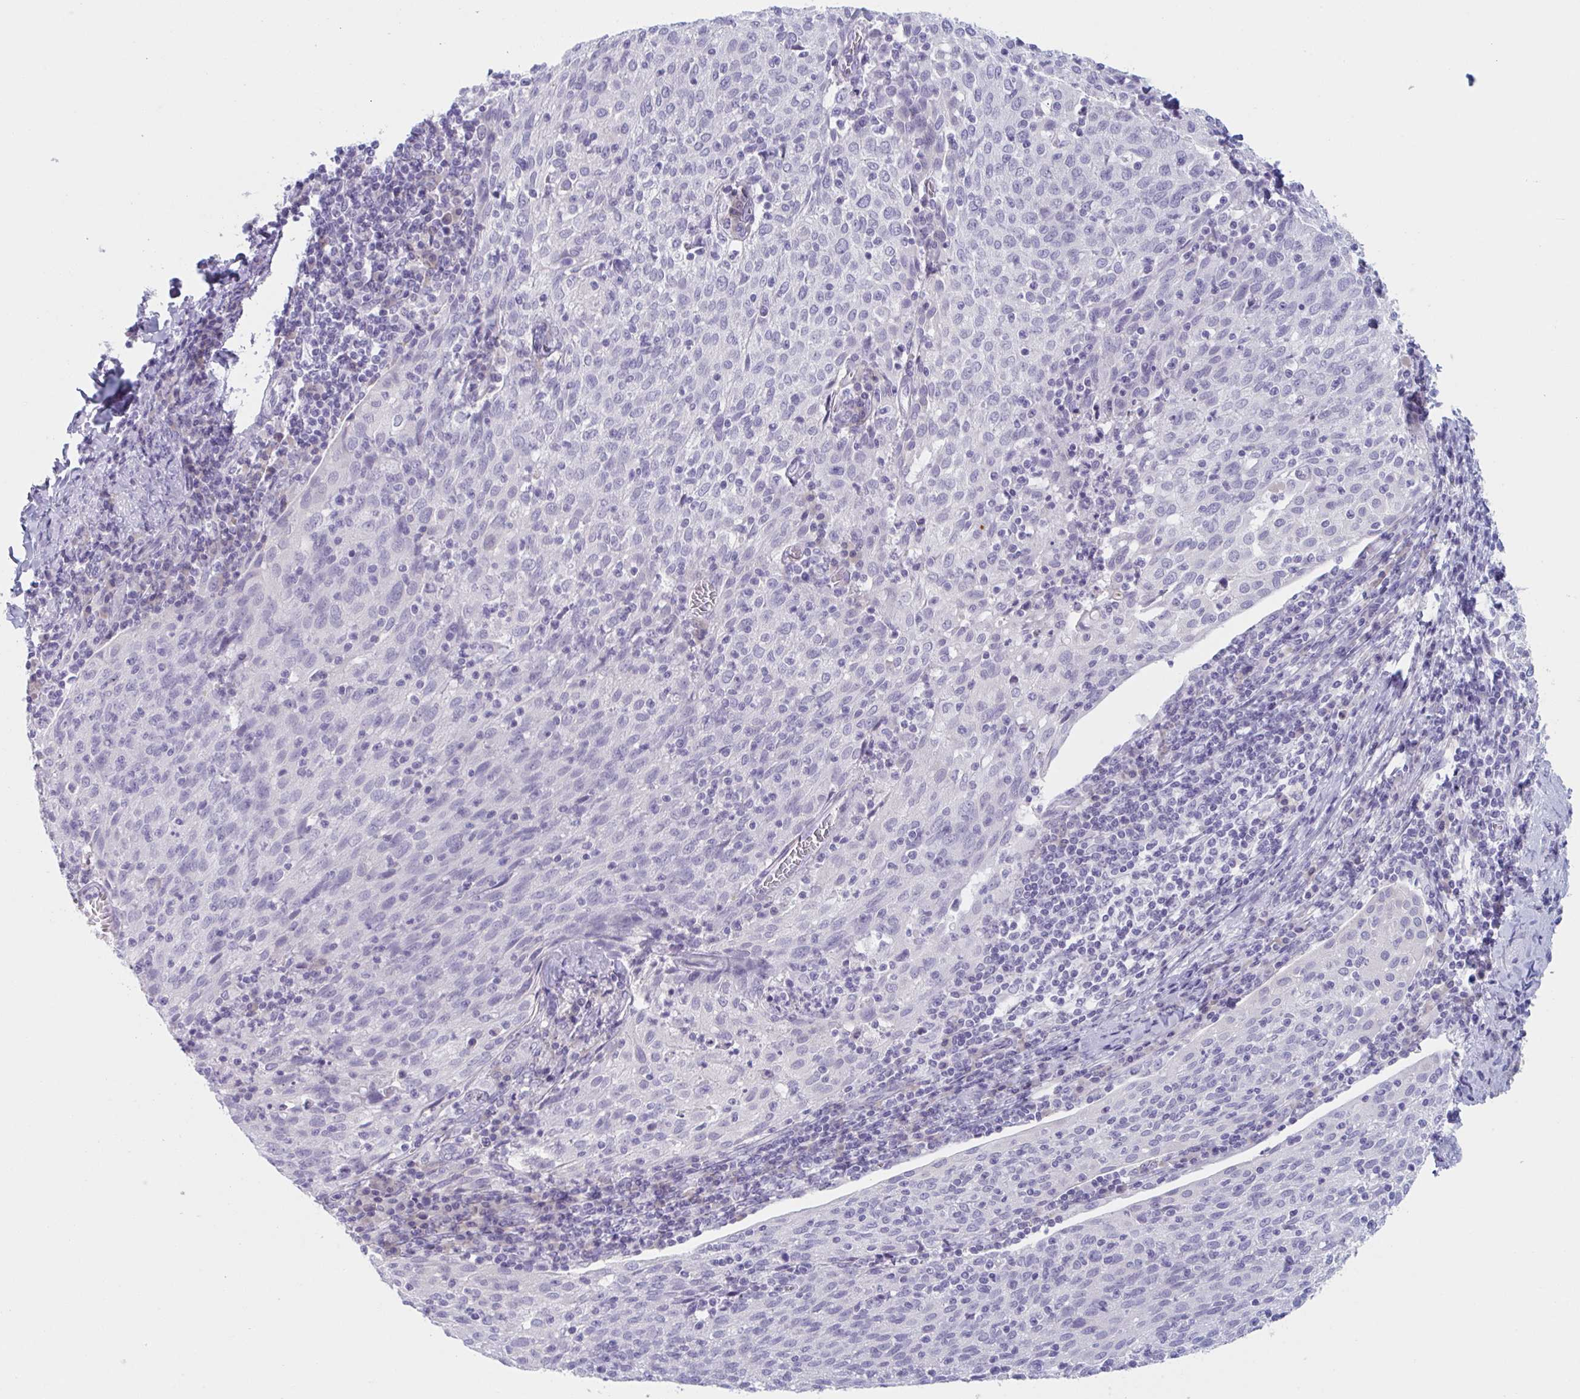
{"staining": {"intensity": "negative", "quantity": "none", "location": "none"}, "tissue": "cervical cancer", "cell_type": "Tumor cells", "image_type": "cancer", "snomed": [{"axis": "morphology", "description": "Squamous cell carcinoma, NOS"}, {"axis": "topography", "description": "Cervix"}], "caption": "A high-resolution micrograph shows immunohistochemistry staining of cervical cancer (squamous cell carcinoma), which shows no significant positivity in tumor cells.", "gene": "HSD11B2", "patient": {"sex": "female", "age": 52}}